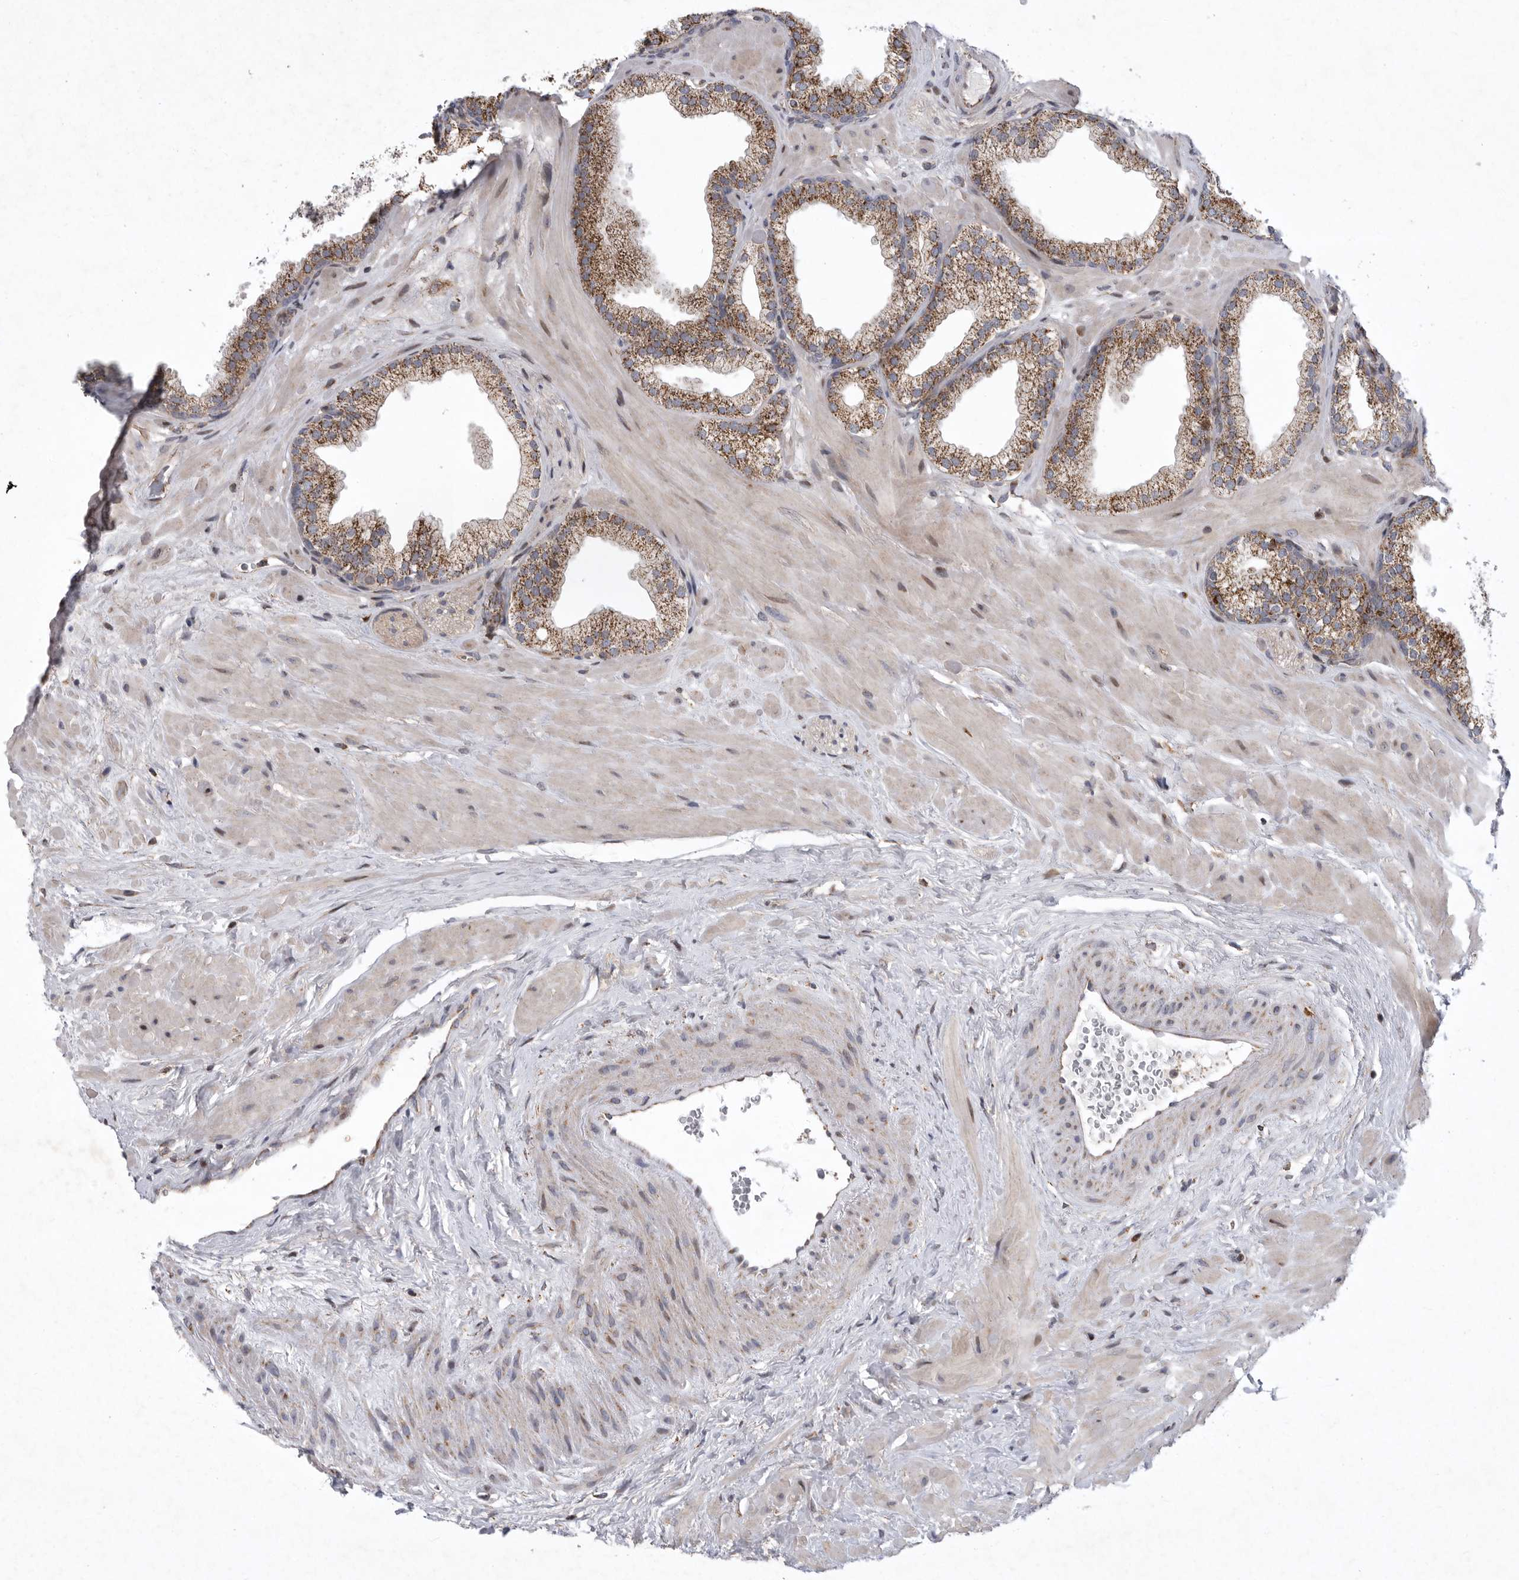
{"staining": {"intensity": "moderate", "quantity": ">75%", "location": "cytoplasmic/membranous"}, "tissue": "prostate", "cell_type": "Glandular cells", "image_type": "normal", "snomed": [{"axis": "morphology", "description": "Normal tissue, NOS"}, {"axis": "morphology", "description": "Urothelial carcinoma, Low grade"}, {"axis": "topography", "description": "Urinary bladder"}, {"axis": "topography", "description": "Prostate"}], "caption": "Immunohistochemical staining of unremarkable human prostate reveals >75% levels of moderate cytoplasmic/membranous protein positivity in approximately >75% of glandular cells.", "gene": "MPZL1", "patient": {"sex": "male", "age": 60}}